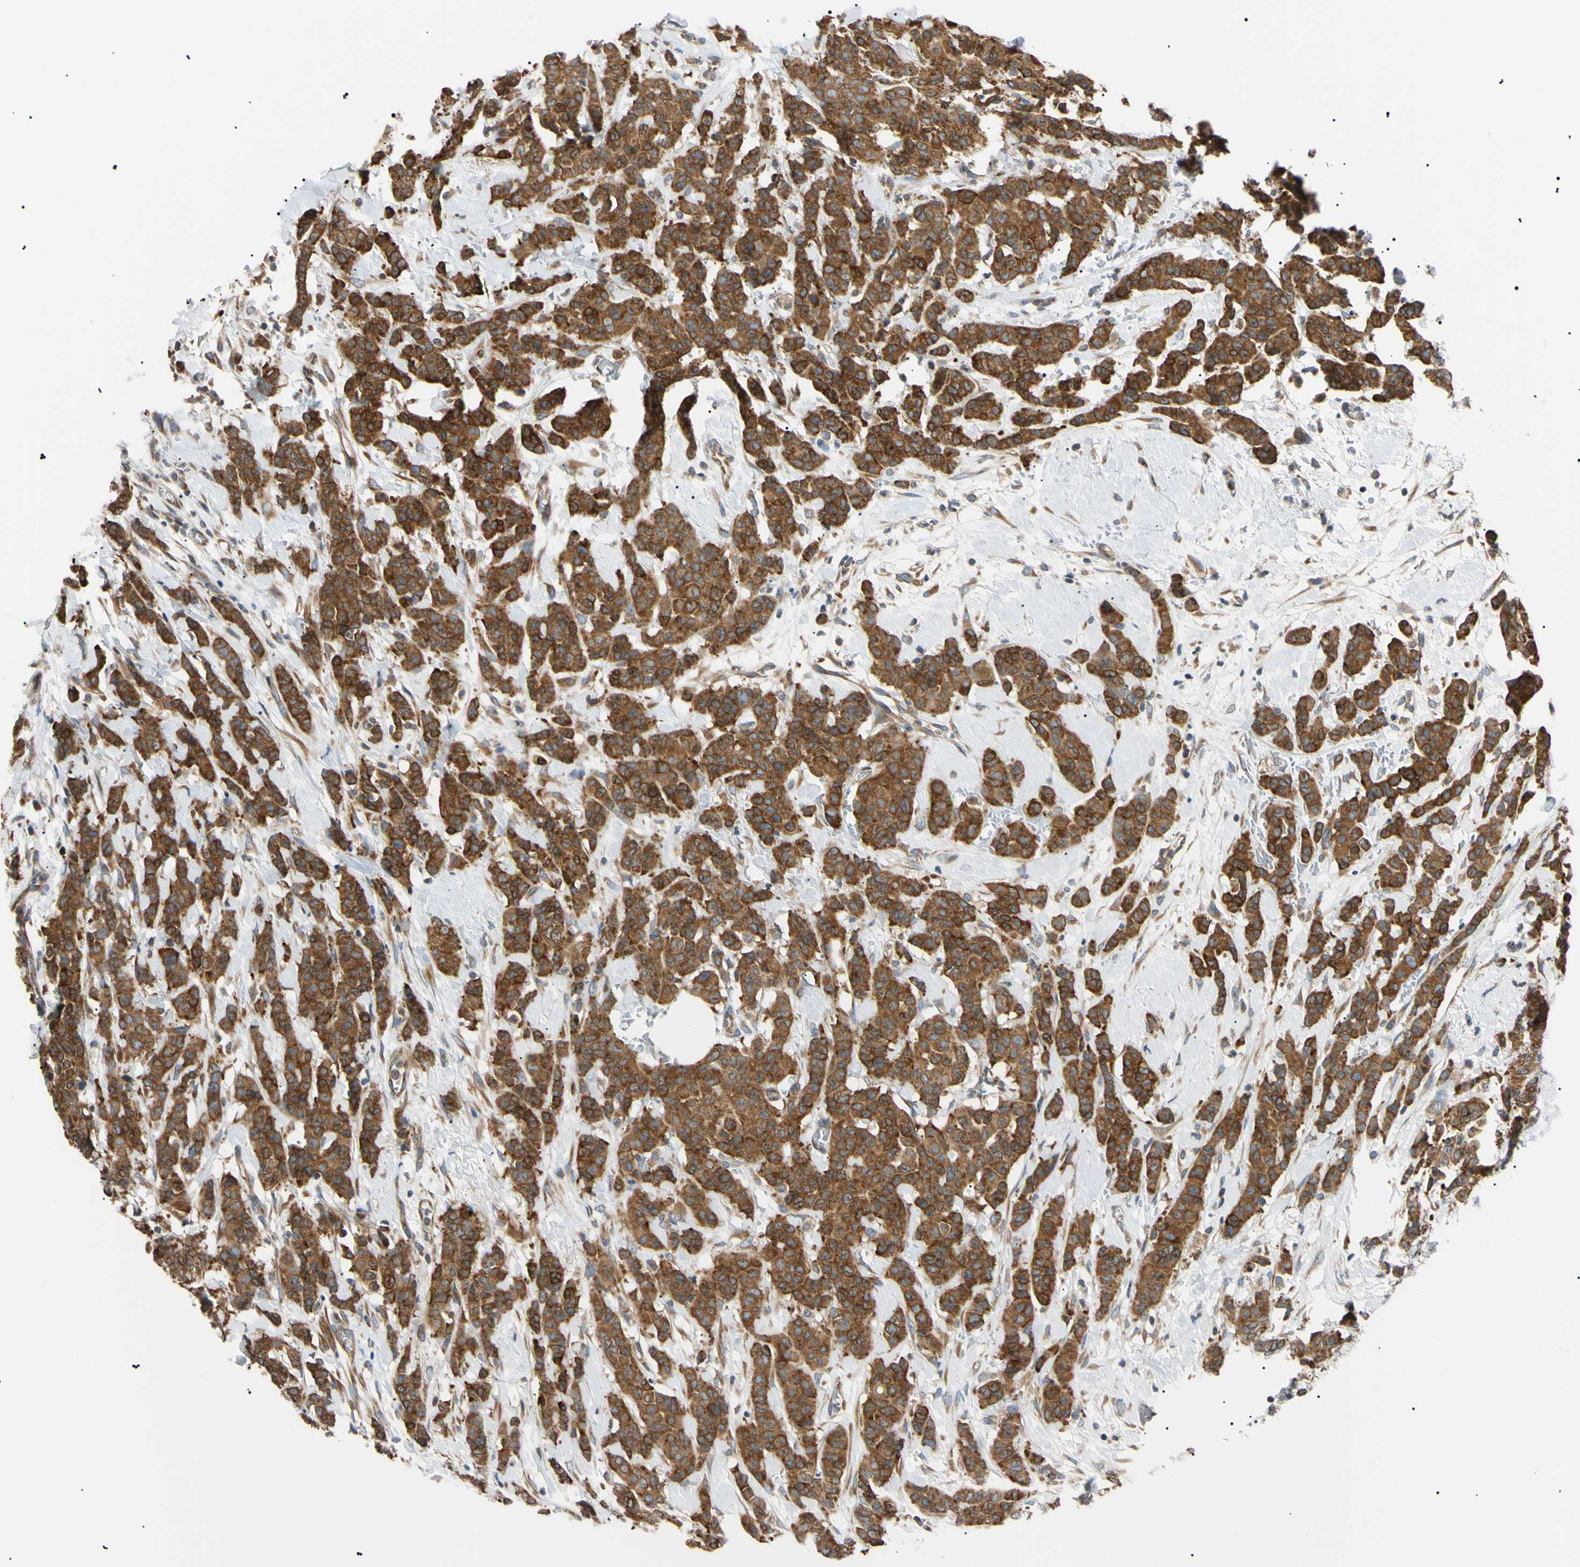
{"staining": {"intensity": "strong", "quantity": ">75%", "location": "cytoplasmic/membranous"}, "tissue": "breast cancer", "cell_type": "Tumor cells", "image_type": "cancer", "snomed": [{"axis": "morphology", "description": "Normal tissue, NOS"}, {"axis": "morphology", "description": "Duct carcinoma"}, {"axis": "topography", "description": "Breast"}], "caption": "Immunohistochemistry (DAB (3,3'-diaminobenzidine)) staining of human breast invasive ductal carcinoma shows strong cytoplasmic/membranous protein staining in about >75% of tumor cells. (DAB (3,3'-diaminobenzidine) IHC, brown staining for protein, blue staining for nuclei).", "gene": "VAPA", "patient": {"sex": "female", "age": 40}}